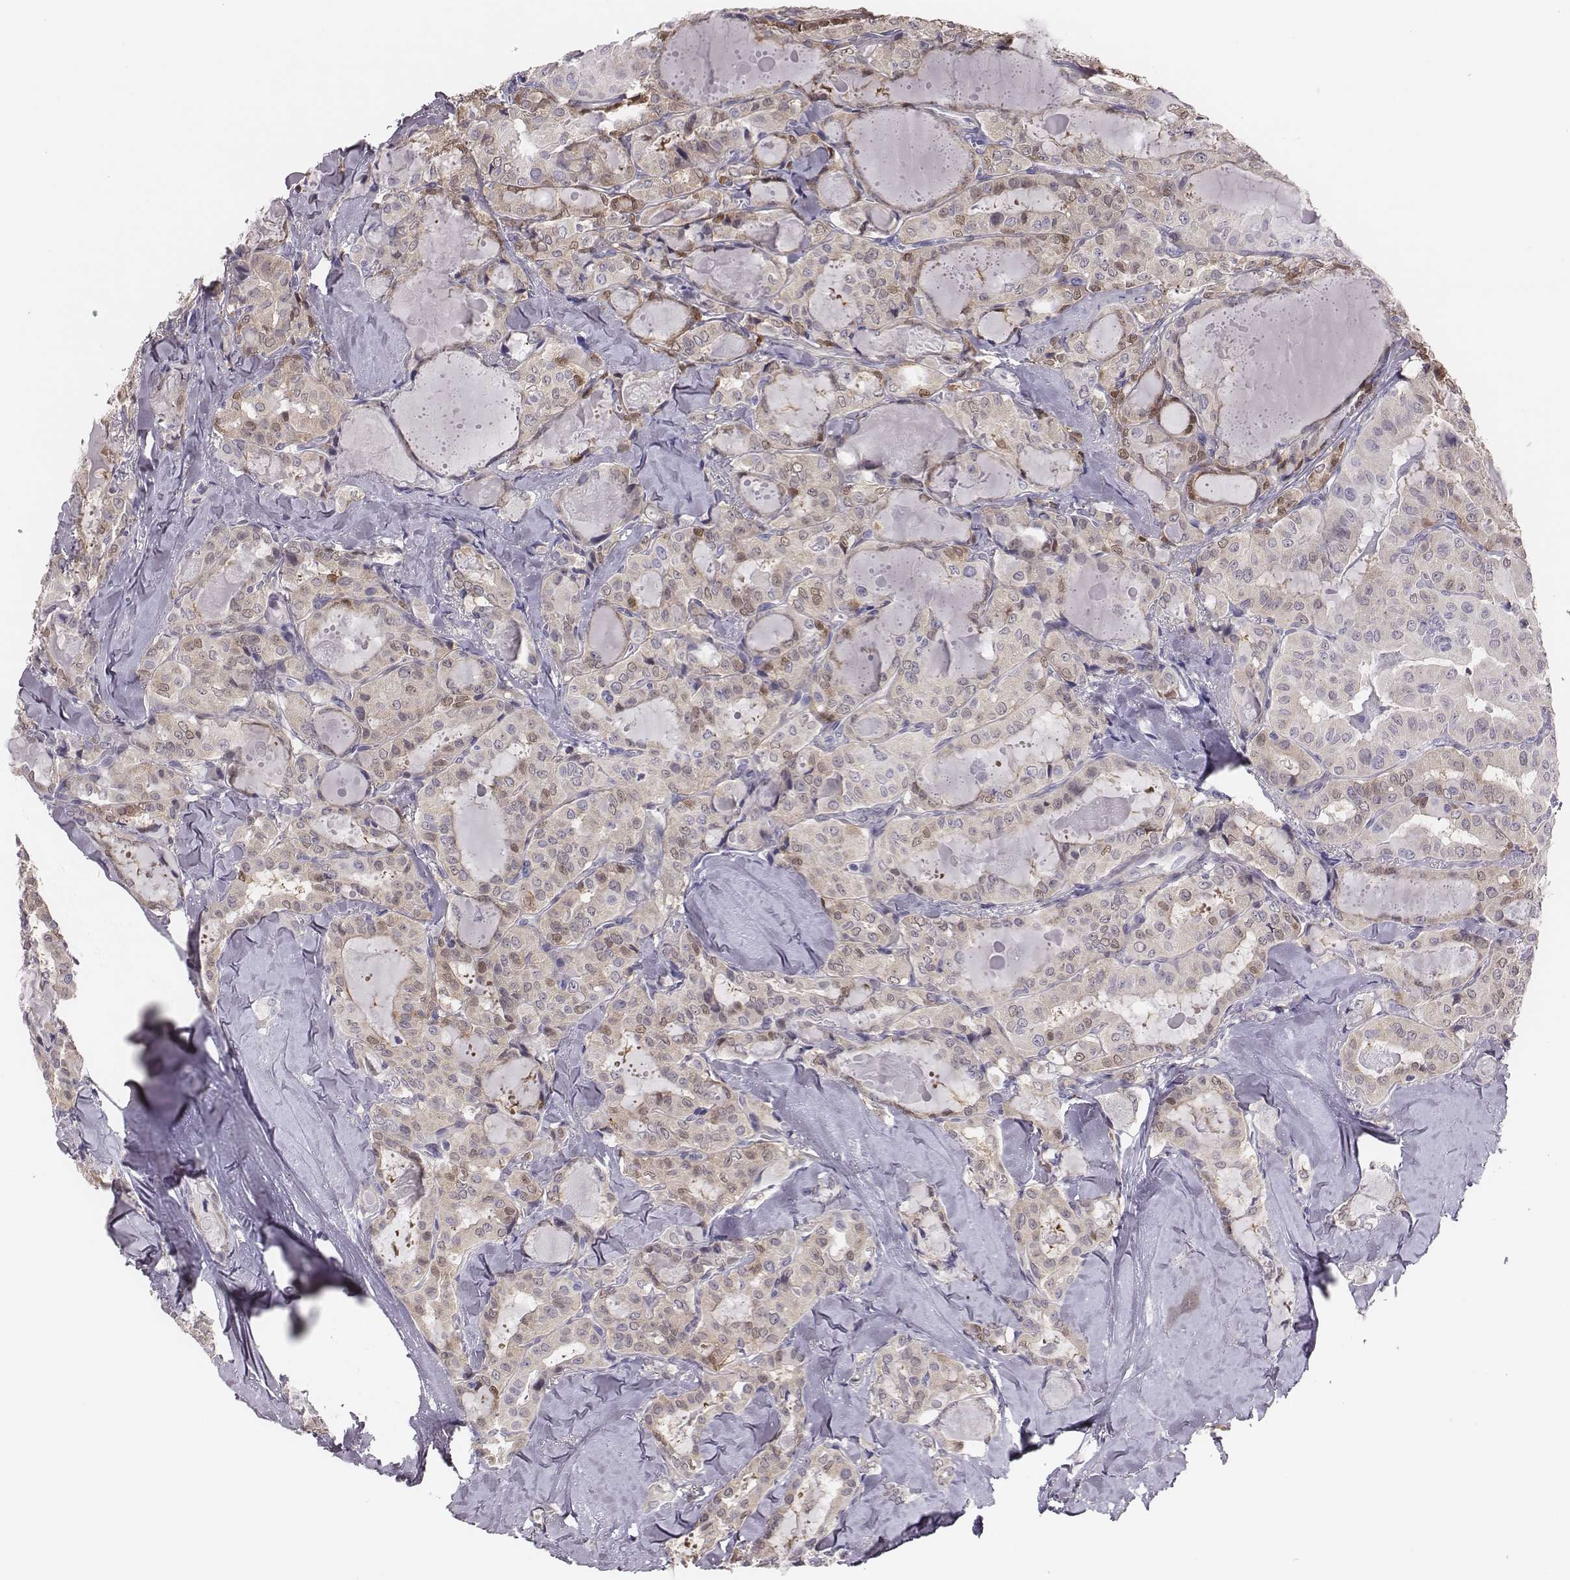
{"staining": {"intensity": "moderate", "quantity": "<25%", "location": "cytoplasmic/membranous,nuclear"}, "tissue": "thyroid cancer", "cell_type": "Tumor cells", "image_type": "cancer", "snomed": [{"axis": "morphology", "description": "Papillary adenocarcinoma, NOS"}, {"axis": "topography", "description": "Thyroid gland"}], "caption": "A micrograph of human thyroid cancer (papillary adenocarcinoma) stained for a protein exhibits moderate cytoplasmic/membranous and nuclear brown staining in tumor cells.", "gene": "SCML2", "patient": {"sex": "female", "age": 41}}